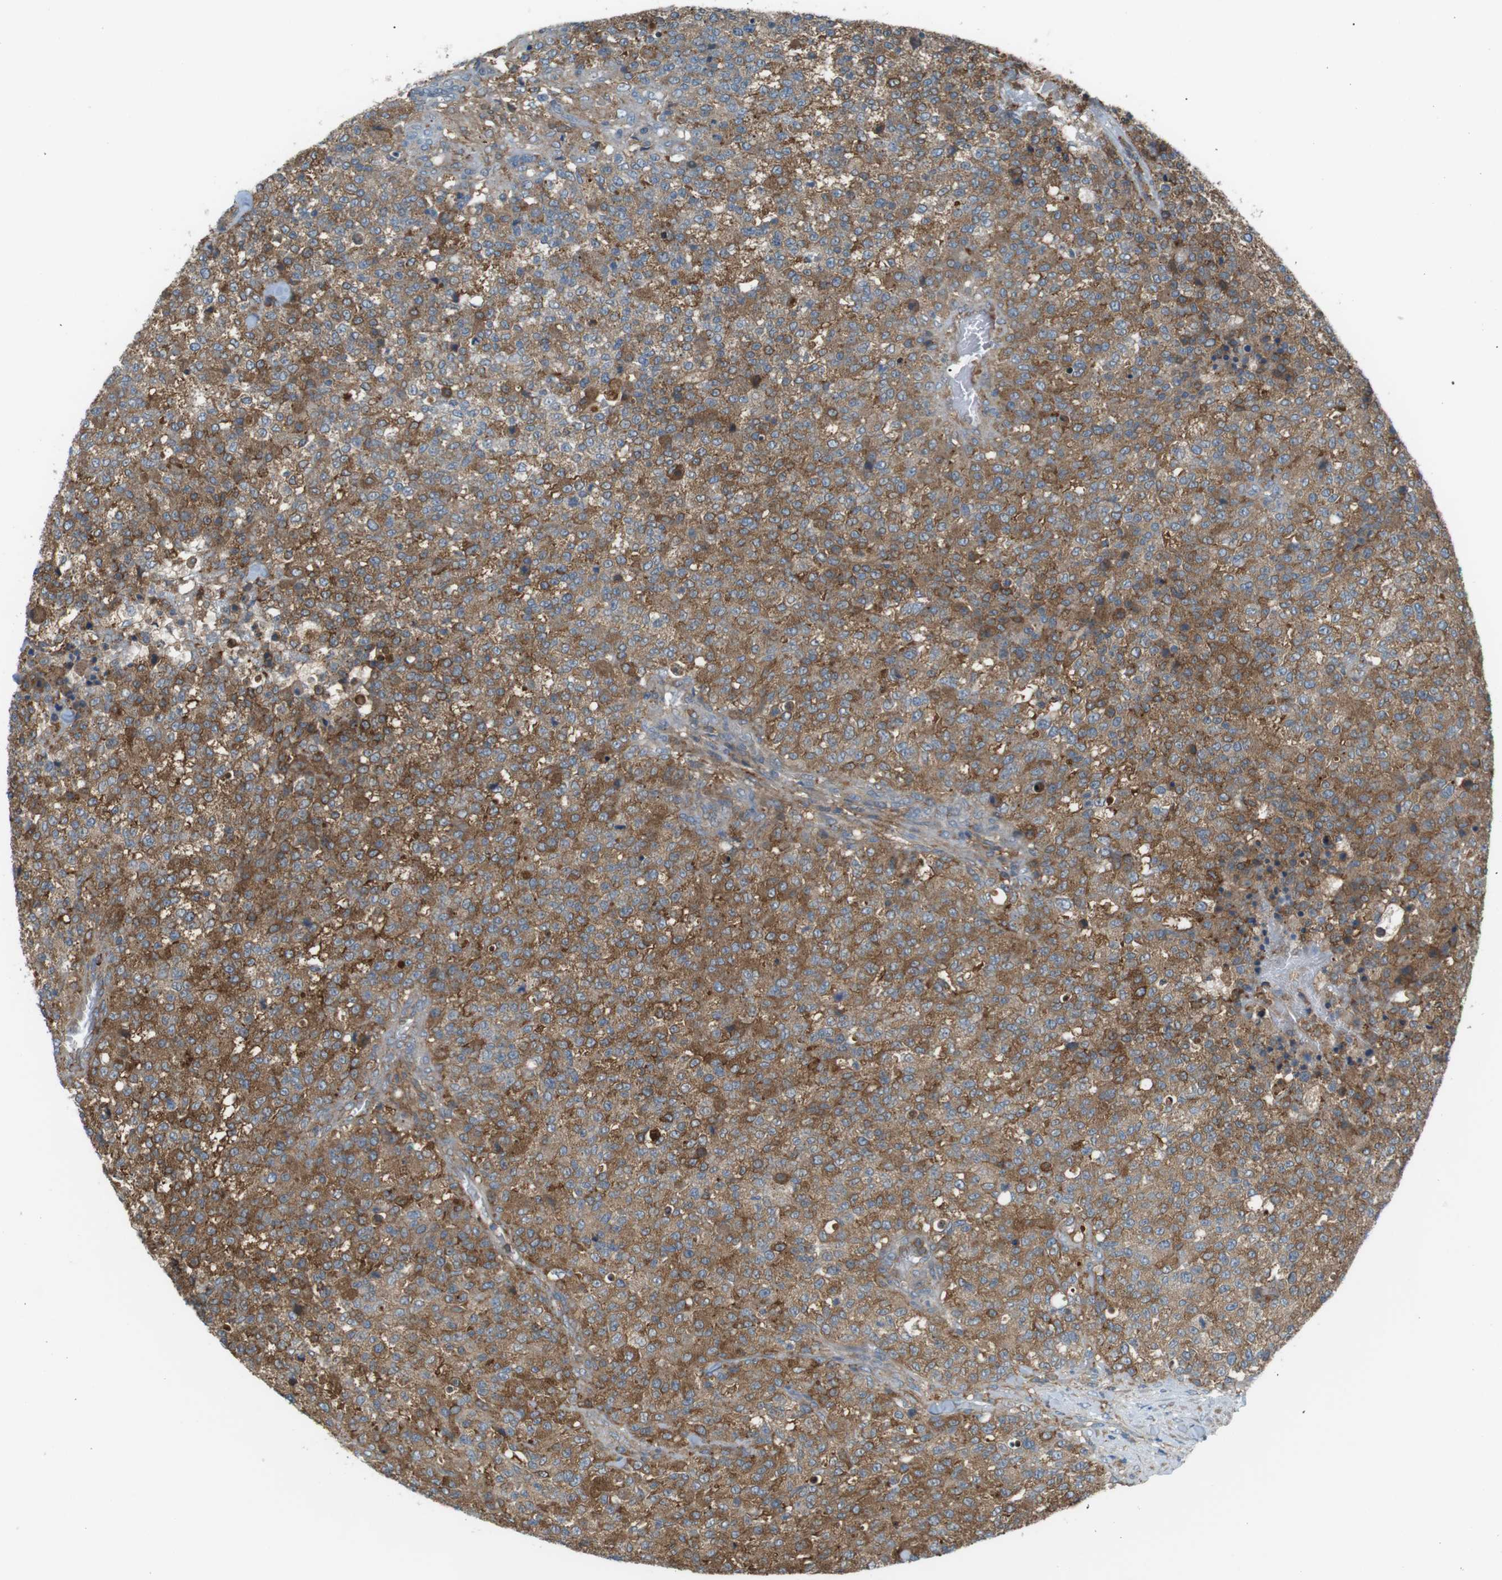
{"staining": {"intensity": "moderate", "quantity": ">75%", "location": "cytoplasmic/membranous"}, "tissue": "testis cancer", "cell_type": "Tumor cells", "image_type": "cancer", "snomed": [{"axis": "morphology", "description": "Seminoma, NOS"}, {"axis": "topography", "description": "Testis"}], "caption": "Testis cancer was stained to show a protein in brown. There is medium levels of moderate cytoplasmic/membranous expression in about >75% of tumor cells.", "gene": "PEPD", "patient": {"sex": "male", "age": 59}}